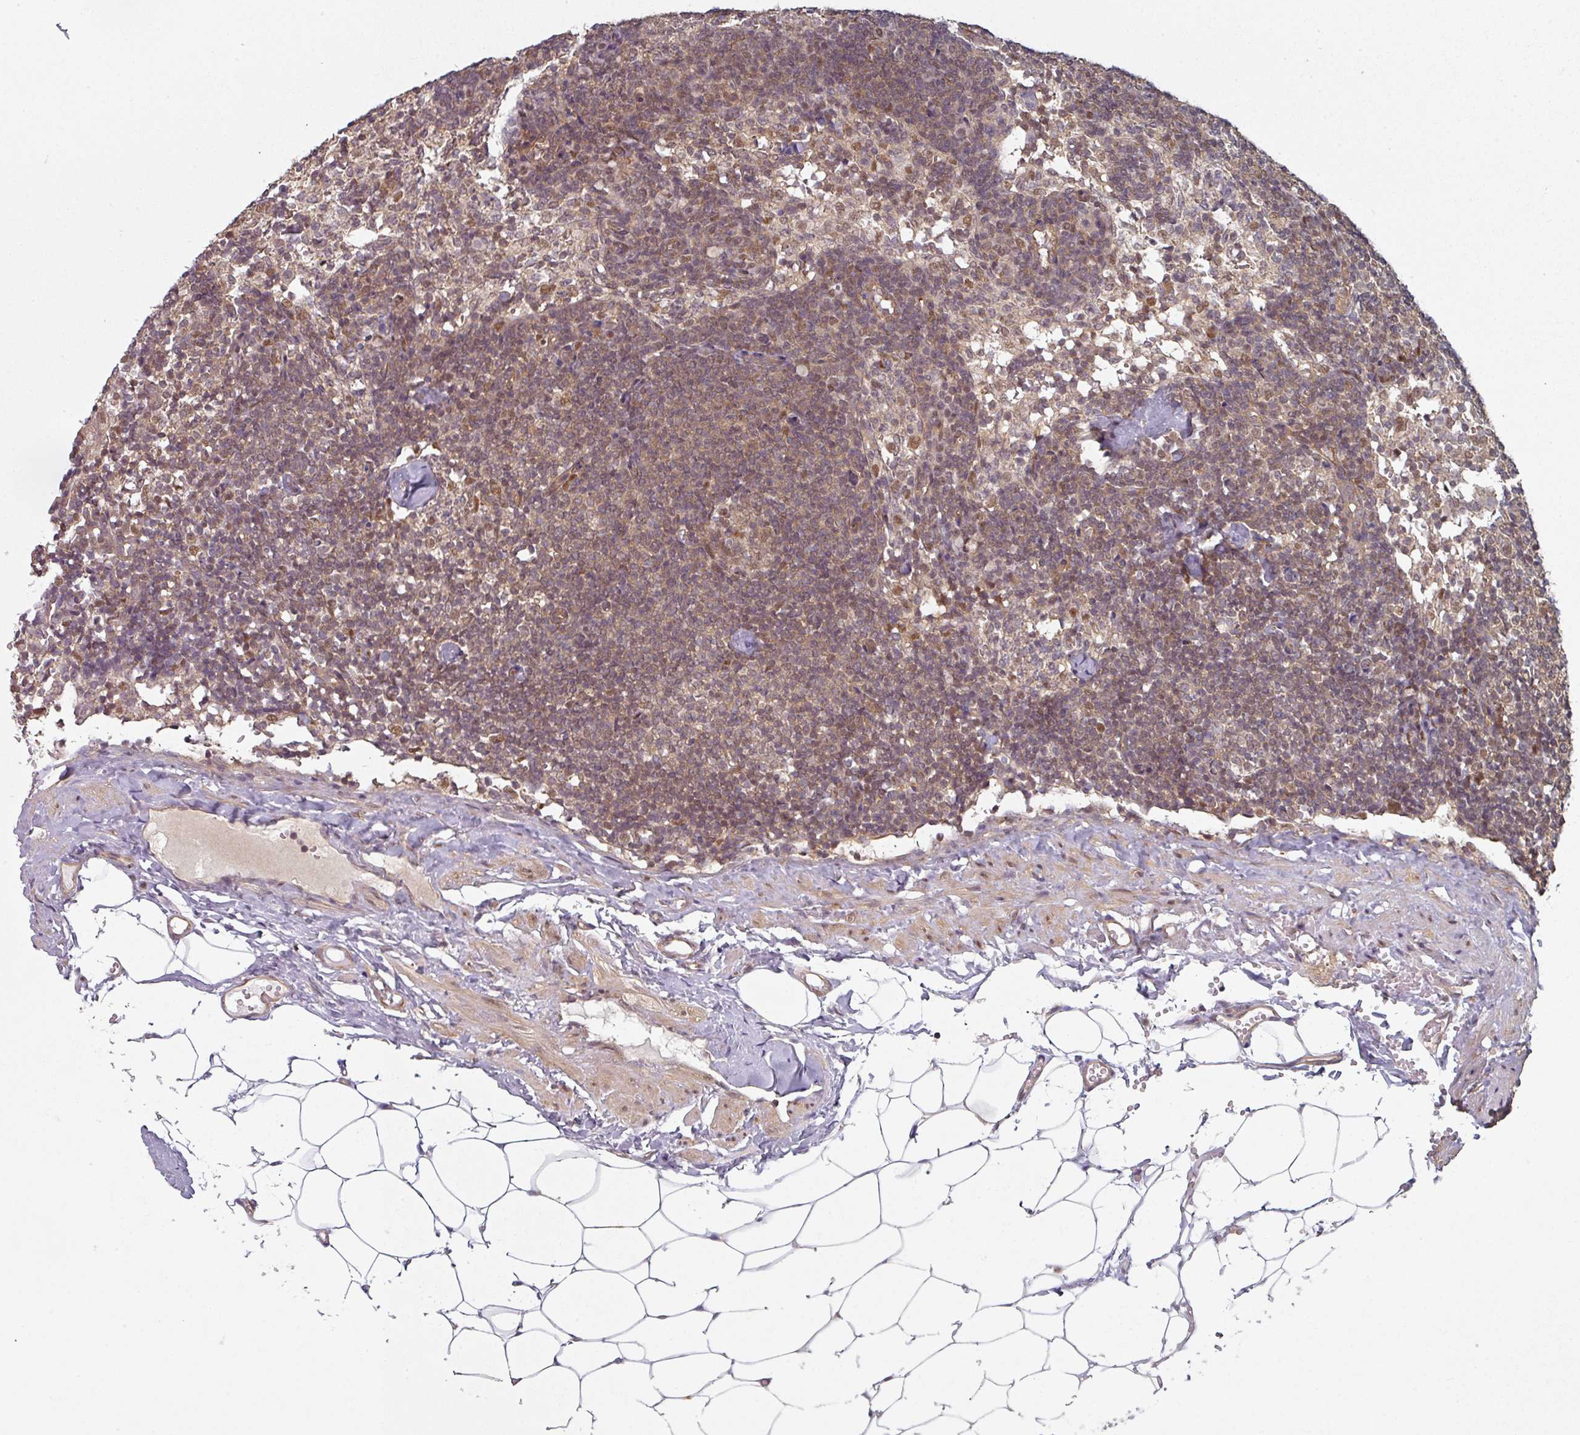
{"staining": {"intensity": "moderate", "quantity": ">75%", "location": "cytoplasmic/membranous,nuclear"}, "tissue": "lymph node", "cell_type": "Germinal center cells", "image_type": "normal", "snomed": [{"axis": "morphology", "description": "Normal tissue, NOS"}, {"axis": "topography", "description": "Lymph node"}], "caption": "Immunohistochemistry (IHC) histopathology image of benign lymph node stained for a protein (brown), which displays medium levels of moderate cytoplasmic/membranous,nuclear staining in approximately >75% of germinal center cells.", "gene": "PSME3IP1", "patient": {"sex": "female", "age": 52}}